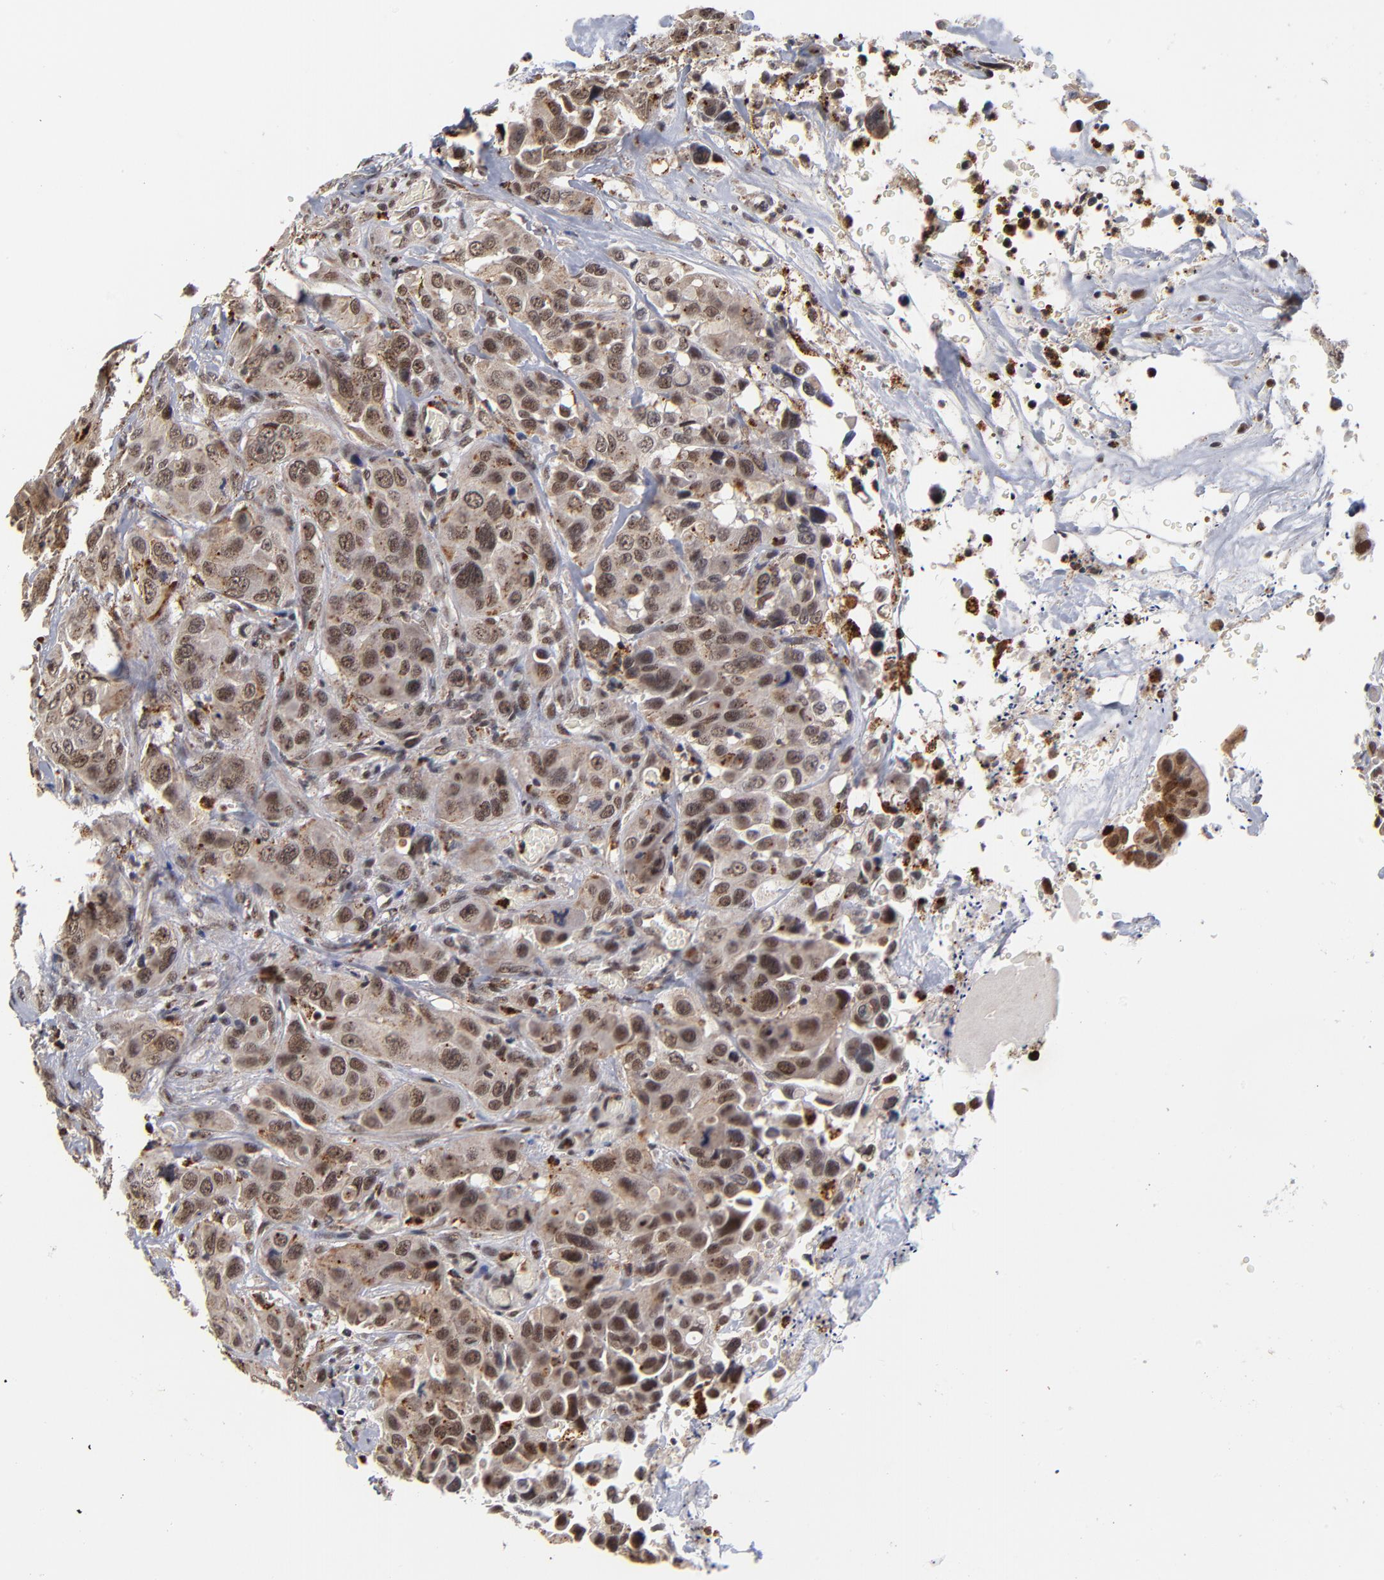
{"staining": {"intensity": "moderate", "quantity": ">75%", "location": "nuclear"}, "tissue": "urothelial cancer", "cell_type": "Tumor cells", "image_type": "cancer", "snomed": [{"axis": "morphology", "description": "Urothelial carcinoma, High grade"}, {"axis": "topography", "description": "Urinary bladder"}], "caption": "A medium amount of moderate nuclear staining is appreciated in approximately >75% of tumor cells in urothelial carcinoma (high-grade) tissue. Nuclei are stained in blue.", "gene": "ZNF419", "patient": {"sex": "male", "age": 73}}